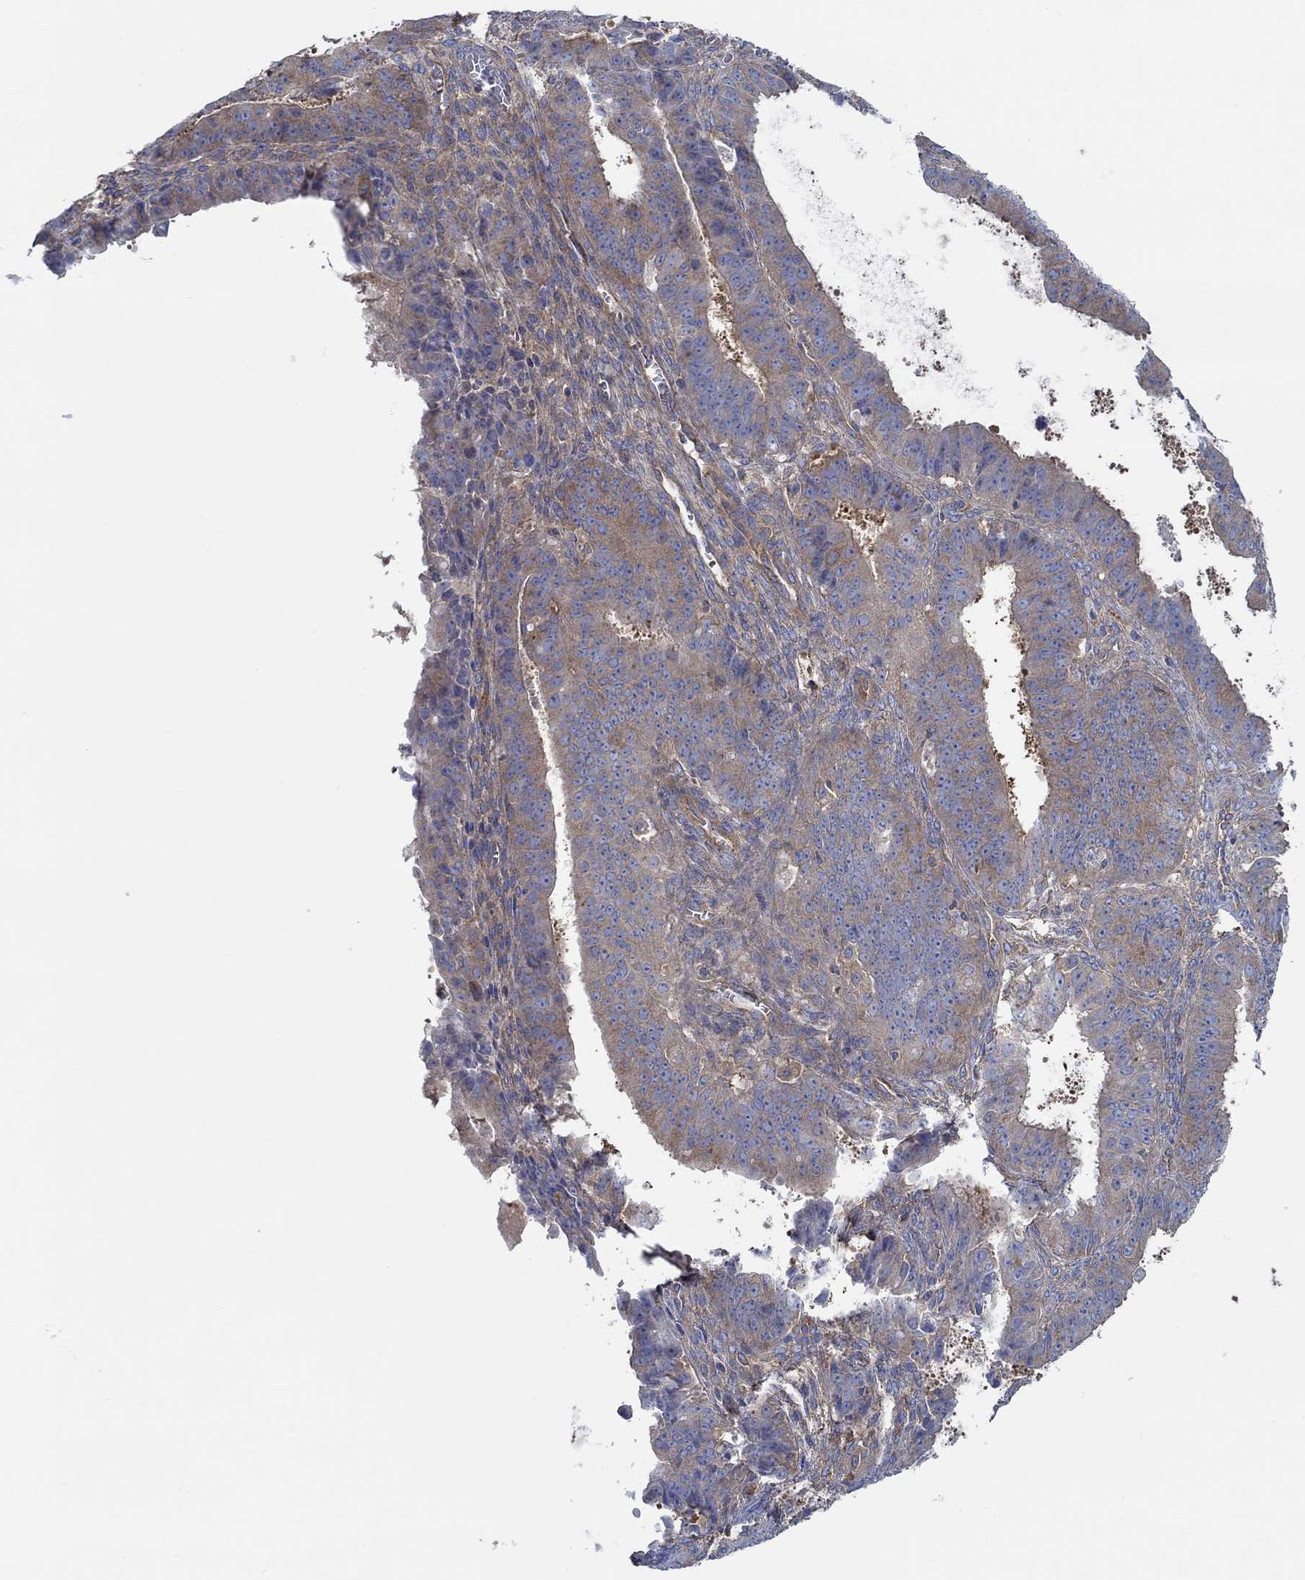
{"staining": {"intensity": "moderate", "quantity": ">75%", "location": "cytoplasmic/membranous"}, "tissue": "ovarian cancer", "cell_type": "Tumor cells", "image_type": "cancer", "snomed": [{"axis": "morphology", "description": "Carcinoma, endometroid"}, {"axis": "topography", "description": "Ovary"}], "caption": "There is medium levels of moderate cytoplasmic/membranous positivity in tumor cells of ovarian cancer, as demonstrated by immunohistochemical staining (brown color).", "gene": "SPAG9", "patient": {"sex": "female", "age": 42}}